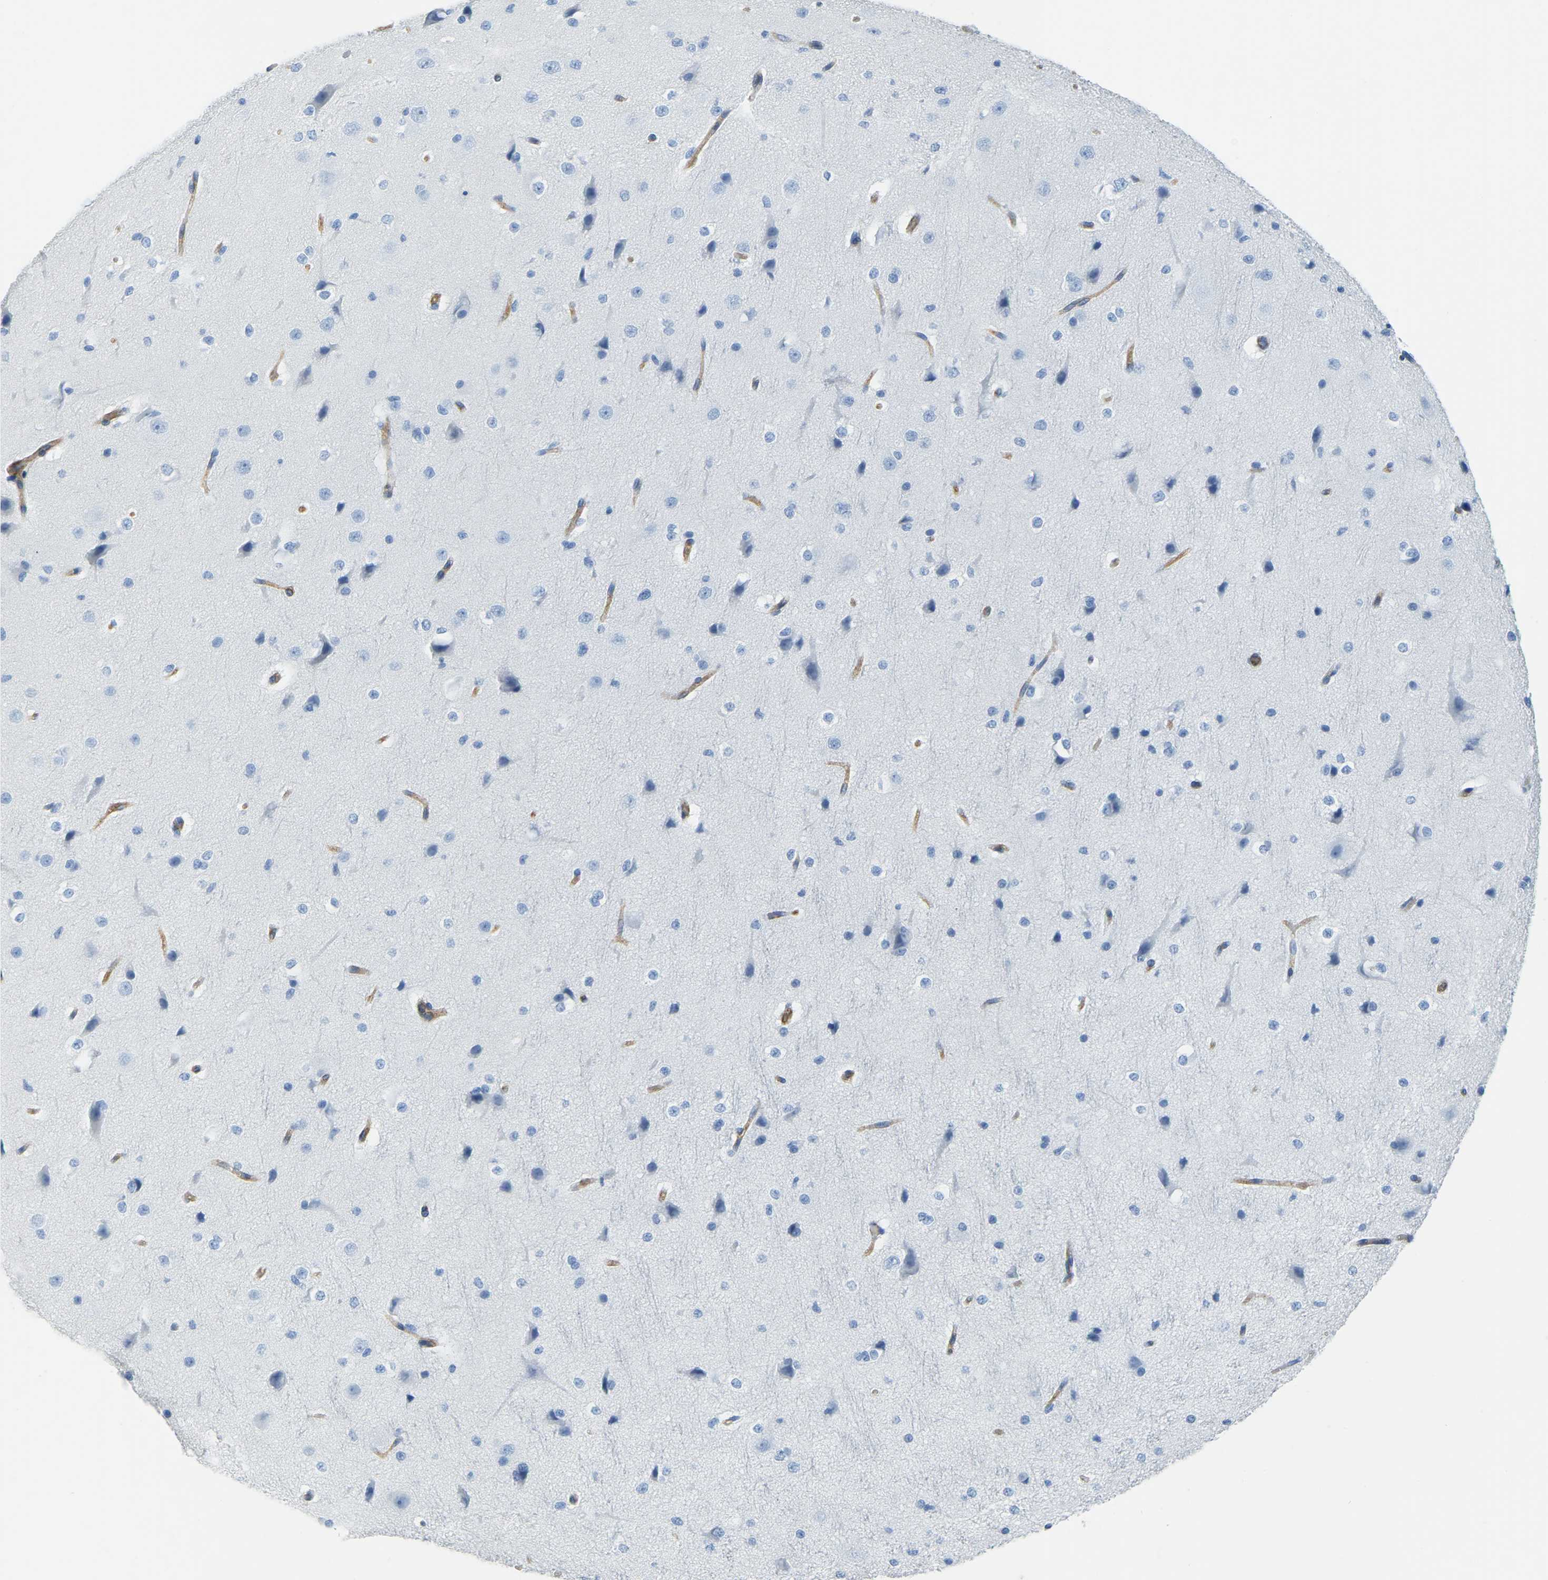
{"staining": {"intensity": "moderate", "quantity": "25%-75%", "location": "cytoplasmic/membranous"}, "tissue": "cerebral cortex", "cell_type": "Endothelial cells", "image_type": "normal", "snomed": [{"axis": "morphology", "description": "Normal tissue, NOS"}, {"axis": "morphology", "description": "Developmental malformation"}, {"axis": "topography", "description": "Cerebral cortex"}], "caption": "This is a micrograph of immunohistochemistry (IHC) staining of normal cerebral cortex, which shows moderate expression in the cytoplasmic/membranous of endothelial cells.", "gene": "MYL3", "patient": {"sex": "female", "age": 30}}